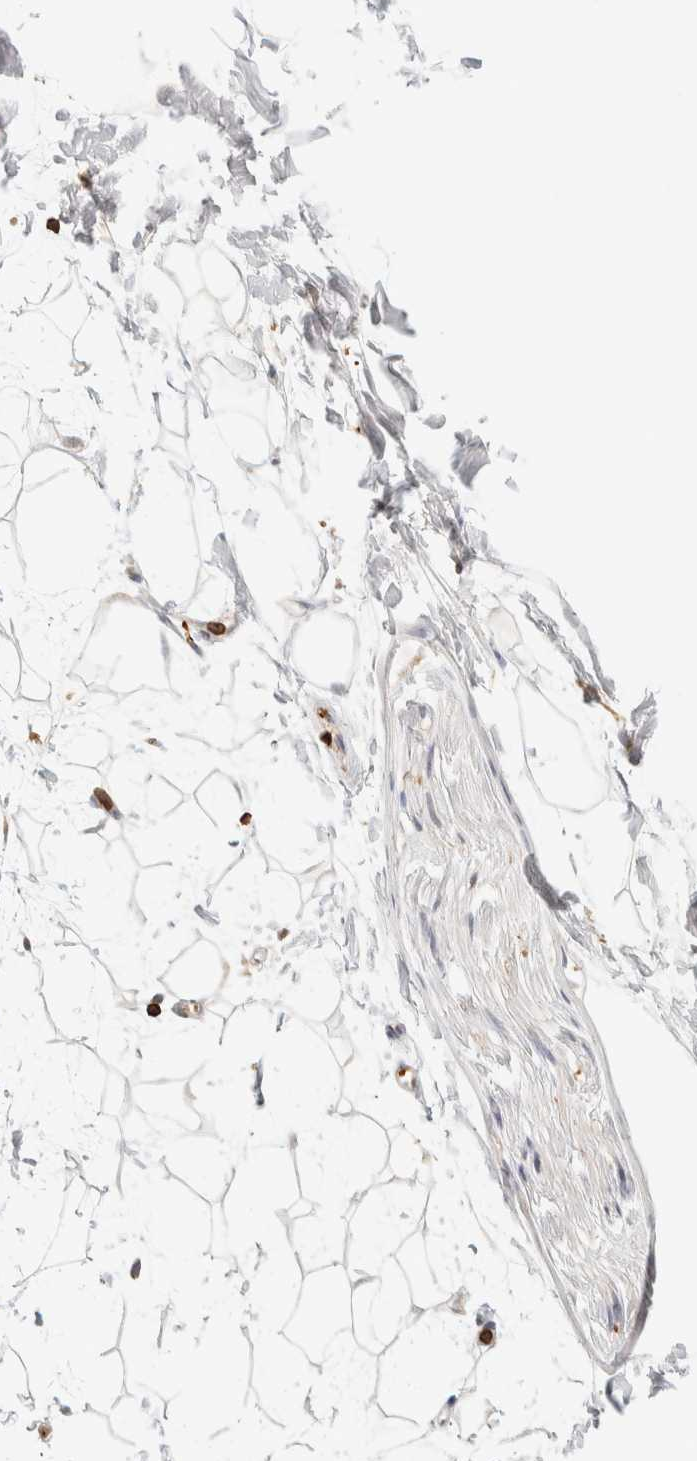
{"staining": {"intensity": "negative", "quantity": "none", "location": "none"}, "tissue": "adipose tissue", "cell_type": "Adipocytes", "image_type": "normal", "snomed": [{"axis": "morphology", "description": "Normal tissue, NOS"}, {"axis": "topography", "description": "Soft tissue"}], "caption": "This micrograph is of benign adipose tissue stained with immunohistochemistry to label a protein in brown with the nuclei are counter-stained blue. There is no positivity in adipocytes.", "gene": "RUNDC1", "patient": {"sex": "male", "age": 72}}